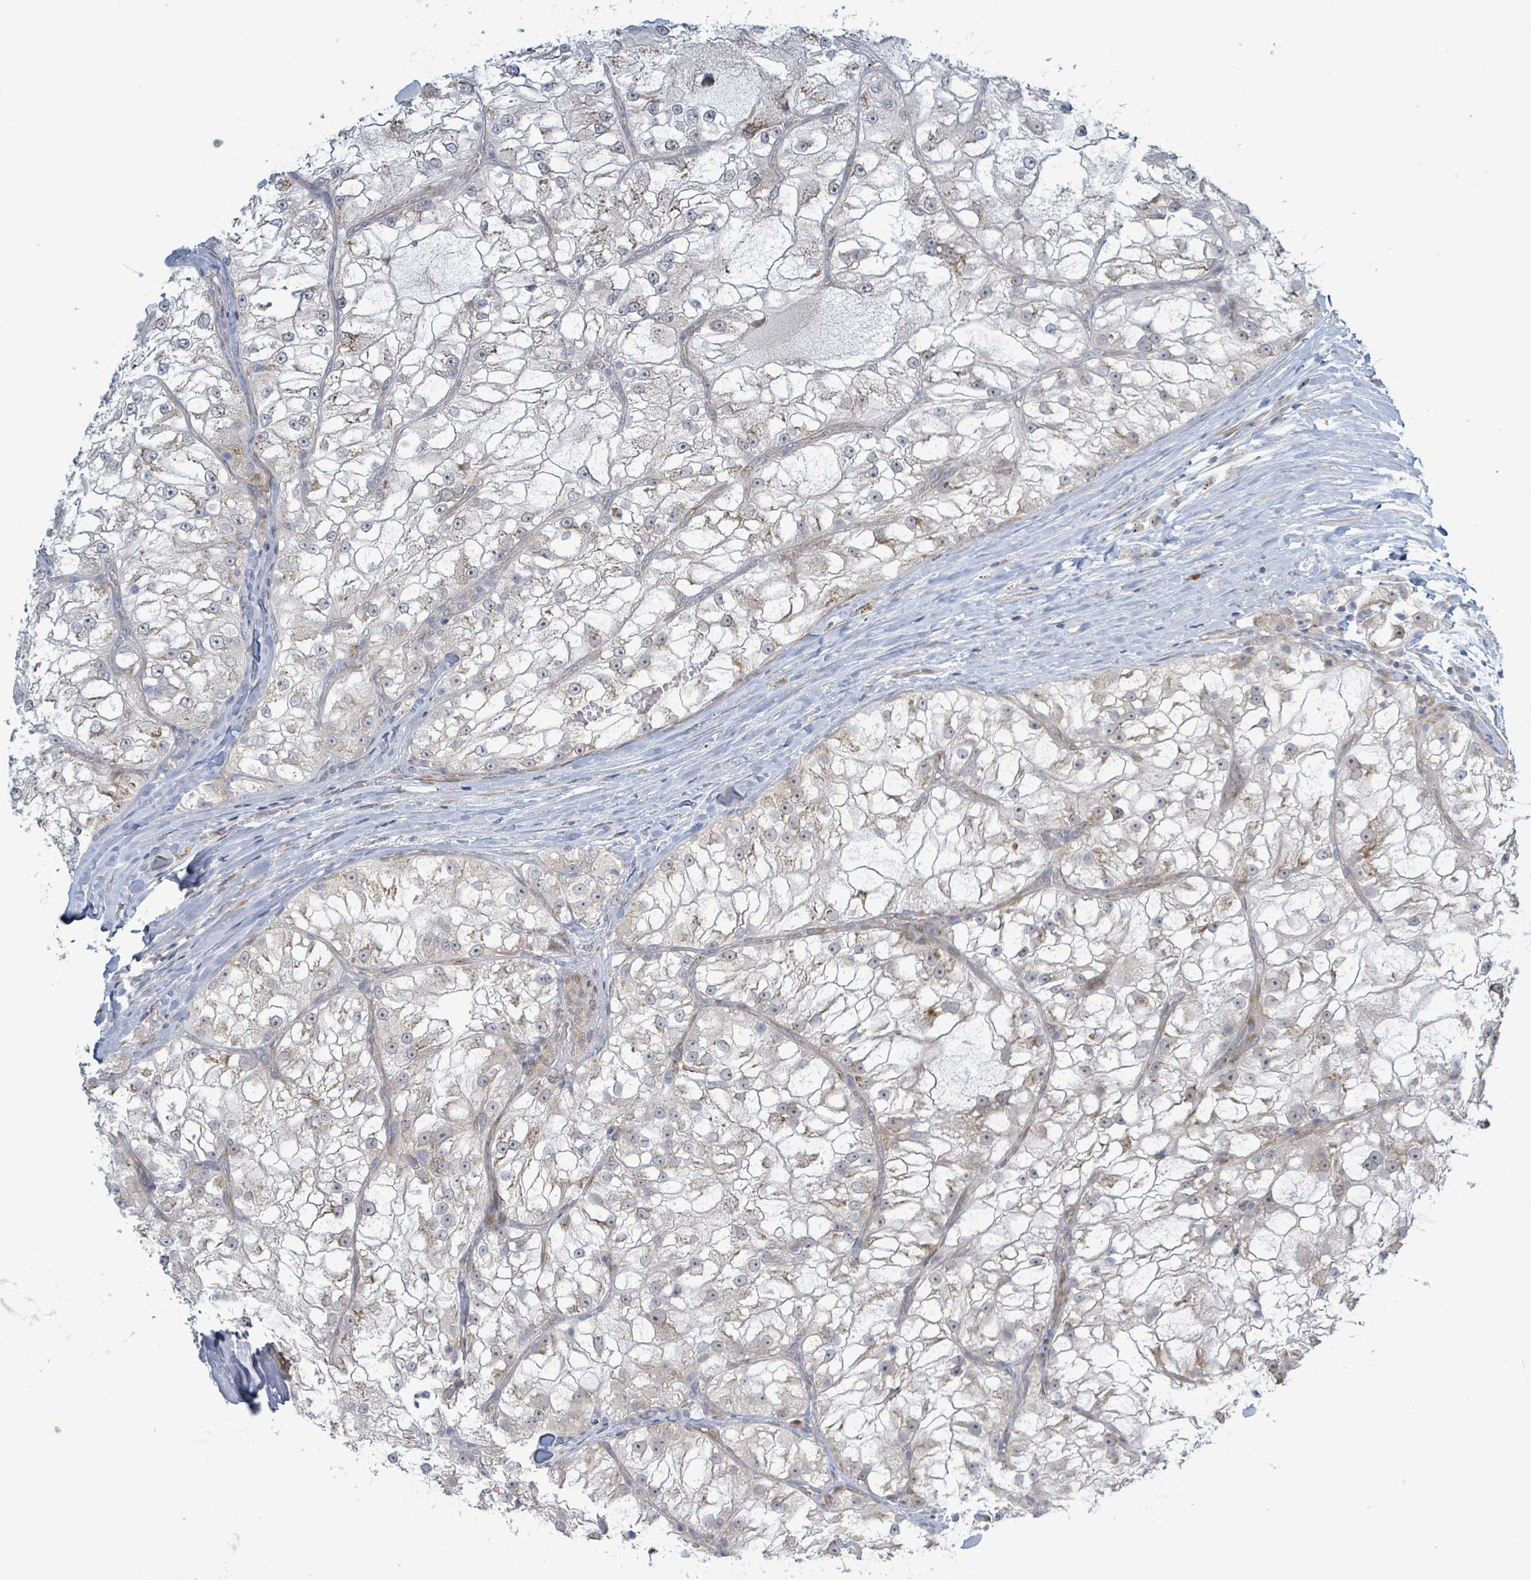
{"staining": {"intensity": "negative", "quantity": "none", "location": "none"}, "tissue": "renal cancer", "cell_type": "Tumor cells", "image_type": "cancer", "snomed": [{"axis": "morphology", "description": "Adenocarcinoma, NOS"}, {"axis": "topography", "description": "Kidney"}], "caption": "Adenocarcinoma (renal) was stained to show a protein in brown. There is no significant staining in tumor cells. (Brightfield microscopy of DAB (3,3'-diaminobenzidine) immunohistochemistry (IHC) at high magnification).", "gene": "RPL32", "patient": {"sex": "female", "age": 72}}